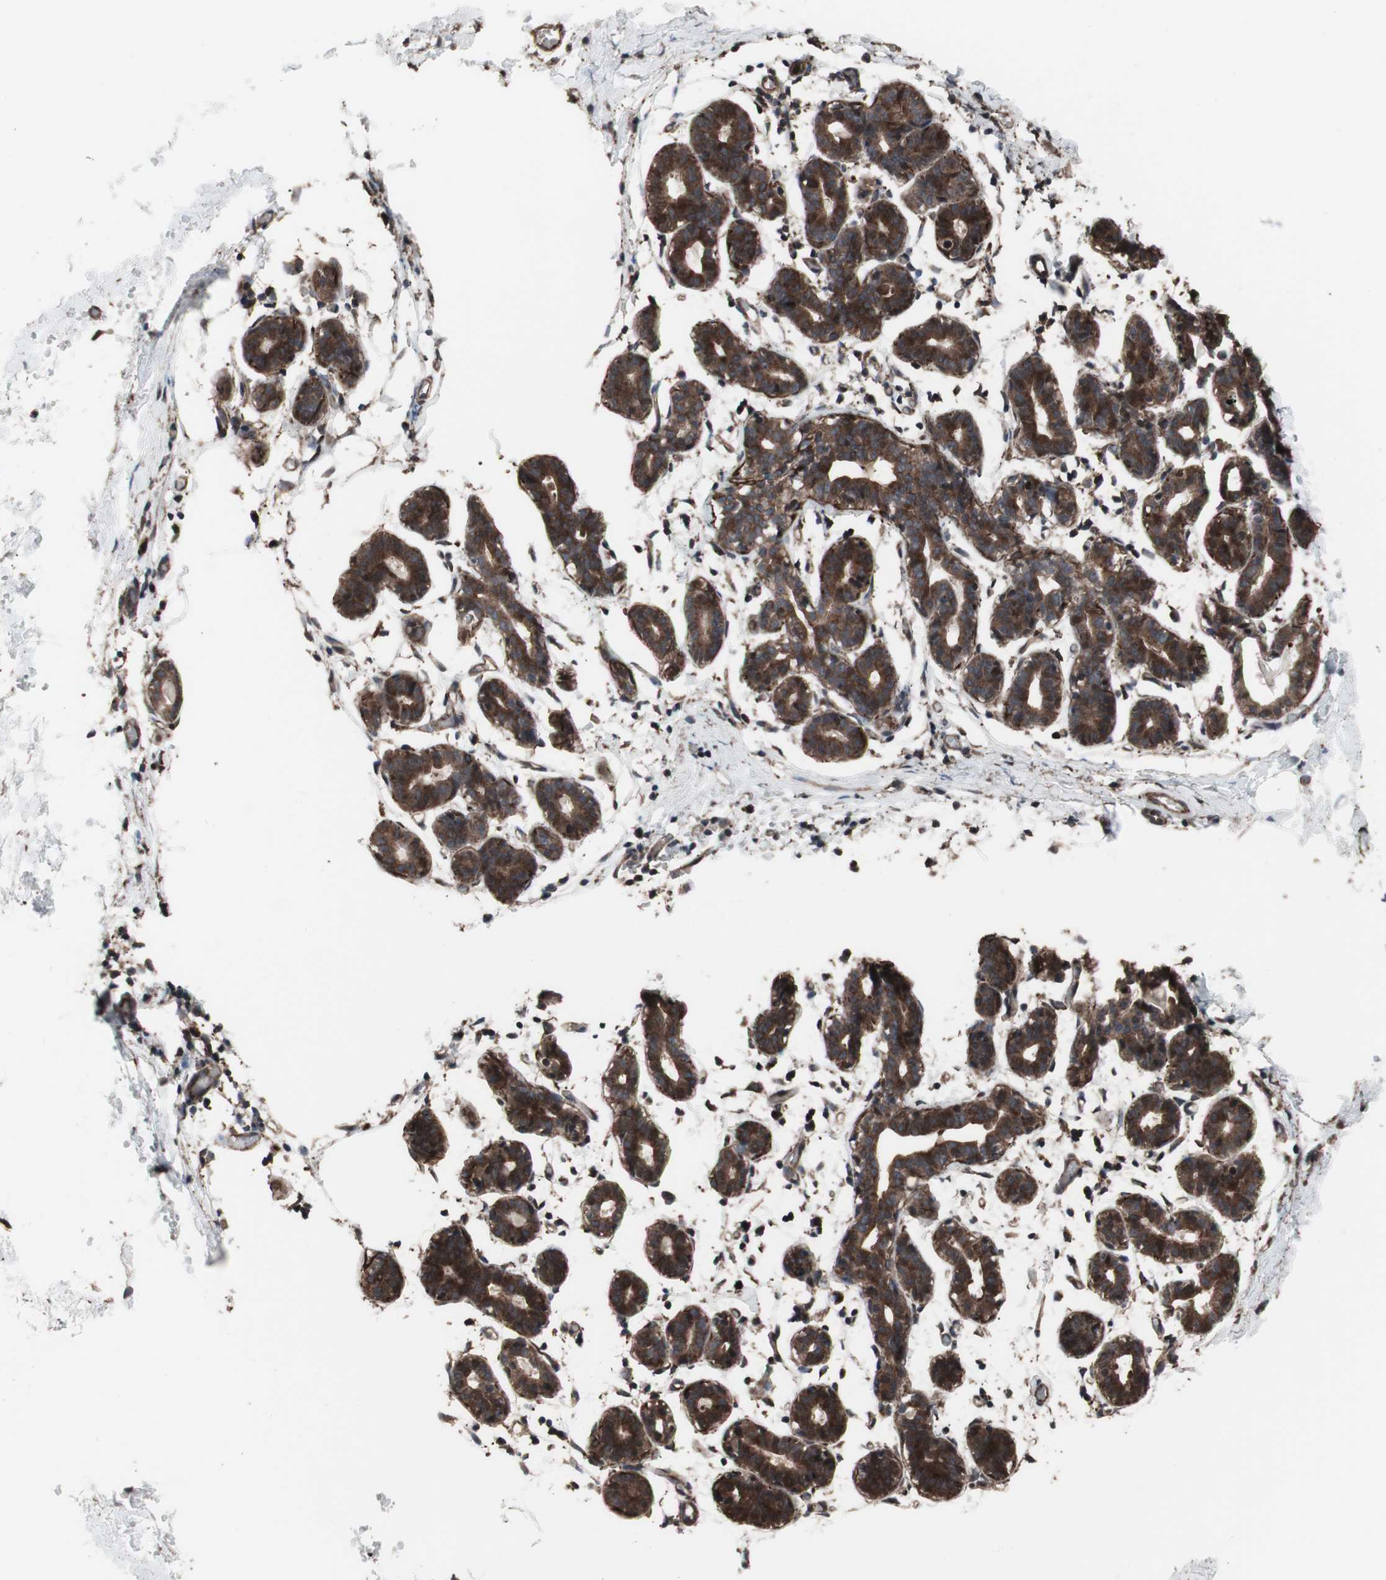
{"staining": {"intensity": "negative", "quantity": "none", "location": "none"}, "tissue": "breast", "cell_type": "Adipocytes", "image_type": "normal", "snomed": [{"axis": "morphology", "description": "Normal tissue, NOS"}, {"axis": "topography", "description": "Breast"}], "caption": "There is no significant expression in adipocytes of breast. Brightfield microscopy of immunohistochemistry (IHC) stained with DAB (brown) and hematoxylin (blue), captured at high magnification.", "gene": "COPB1", "patient": {"sex": "female", "age": 27}}